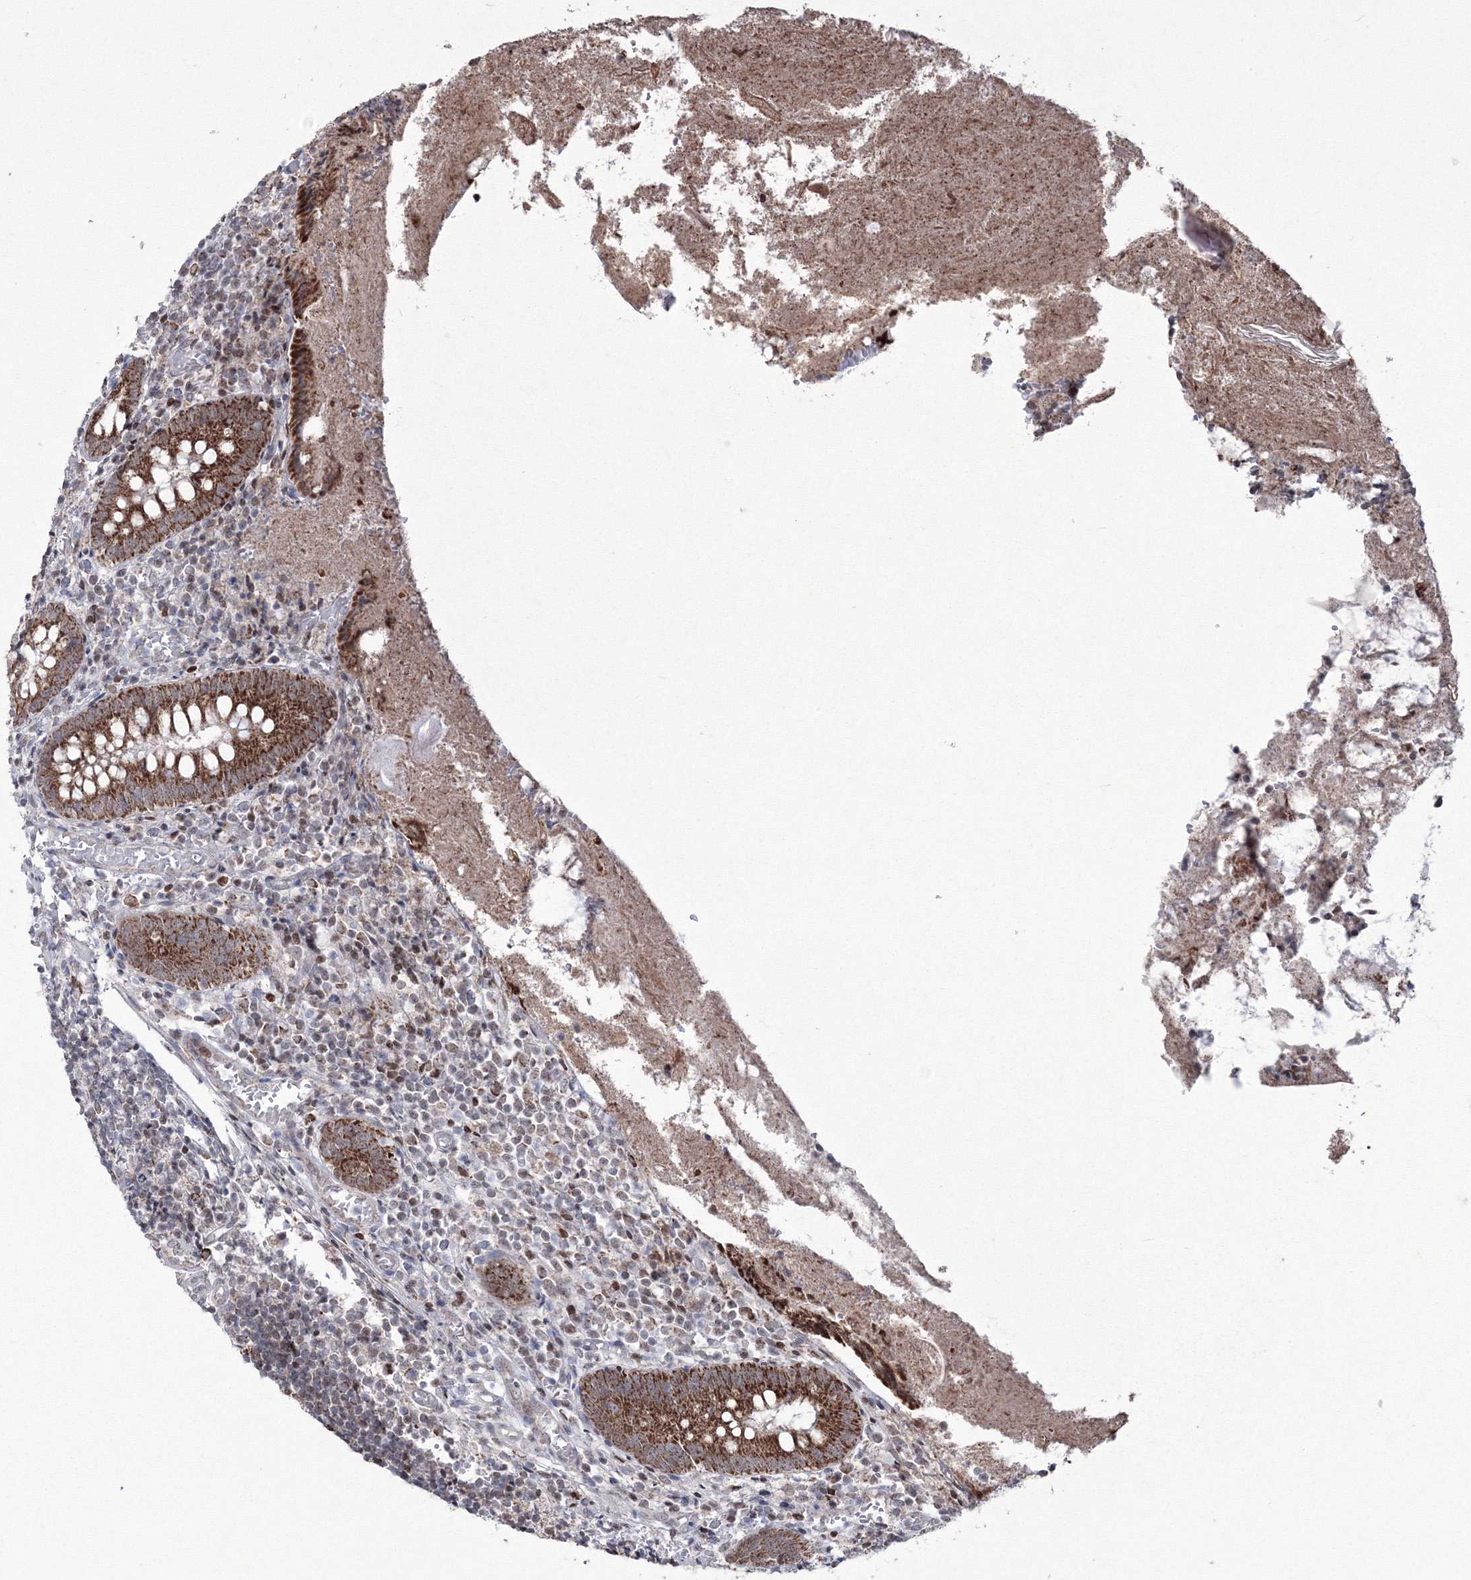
{"staining": {"intensity": "strong", "quantity": ">75%", "location": "cytoplasmic/membranous"}, "tissue": "appendix", "cell_type": "Glandular cells", "image_type": "normal", "snomed": [{"axis": "morphology", "description": "Normal tissue, NOS"}, {"axis": "topography", "description": "Appendix"}], "caption": "The image displays a brown stain indicating the presence of a protein in the cytoplasmic/membranous of glandular cells in appendix.", "gene": "GRSF1", "patient": {"sex": "female", "age": 17}}